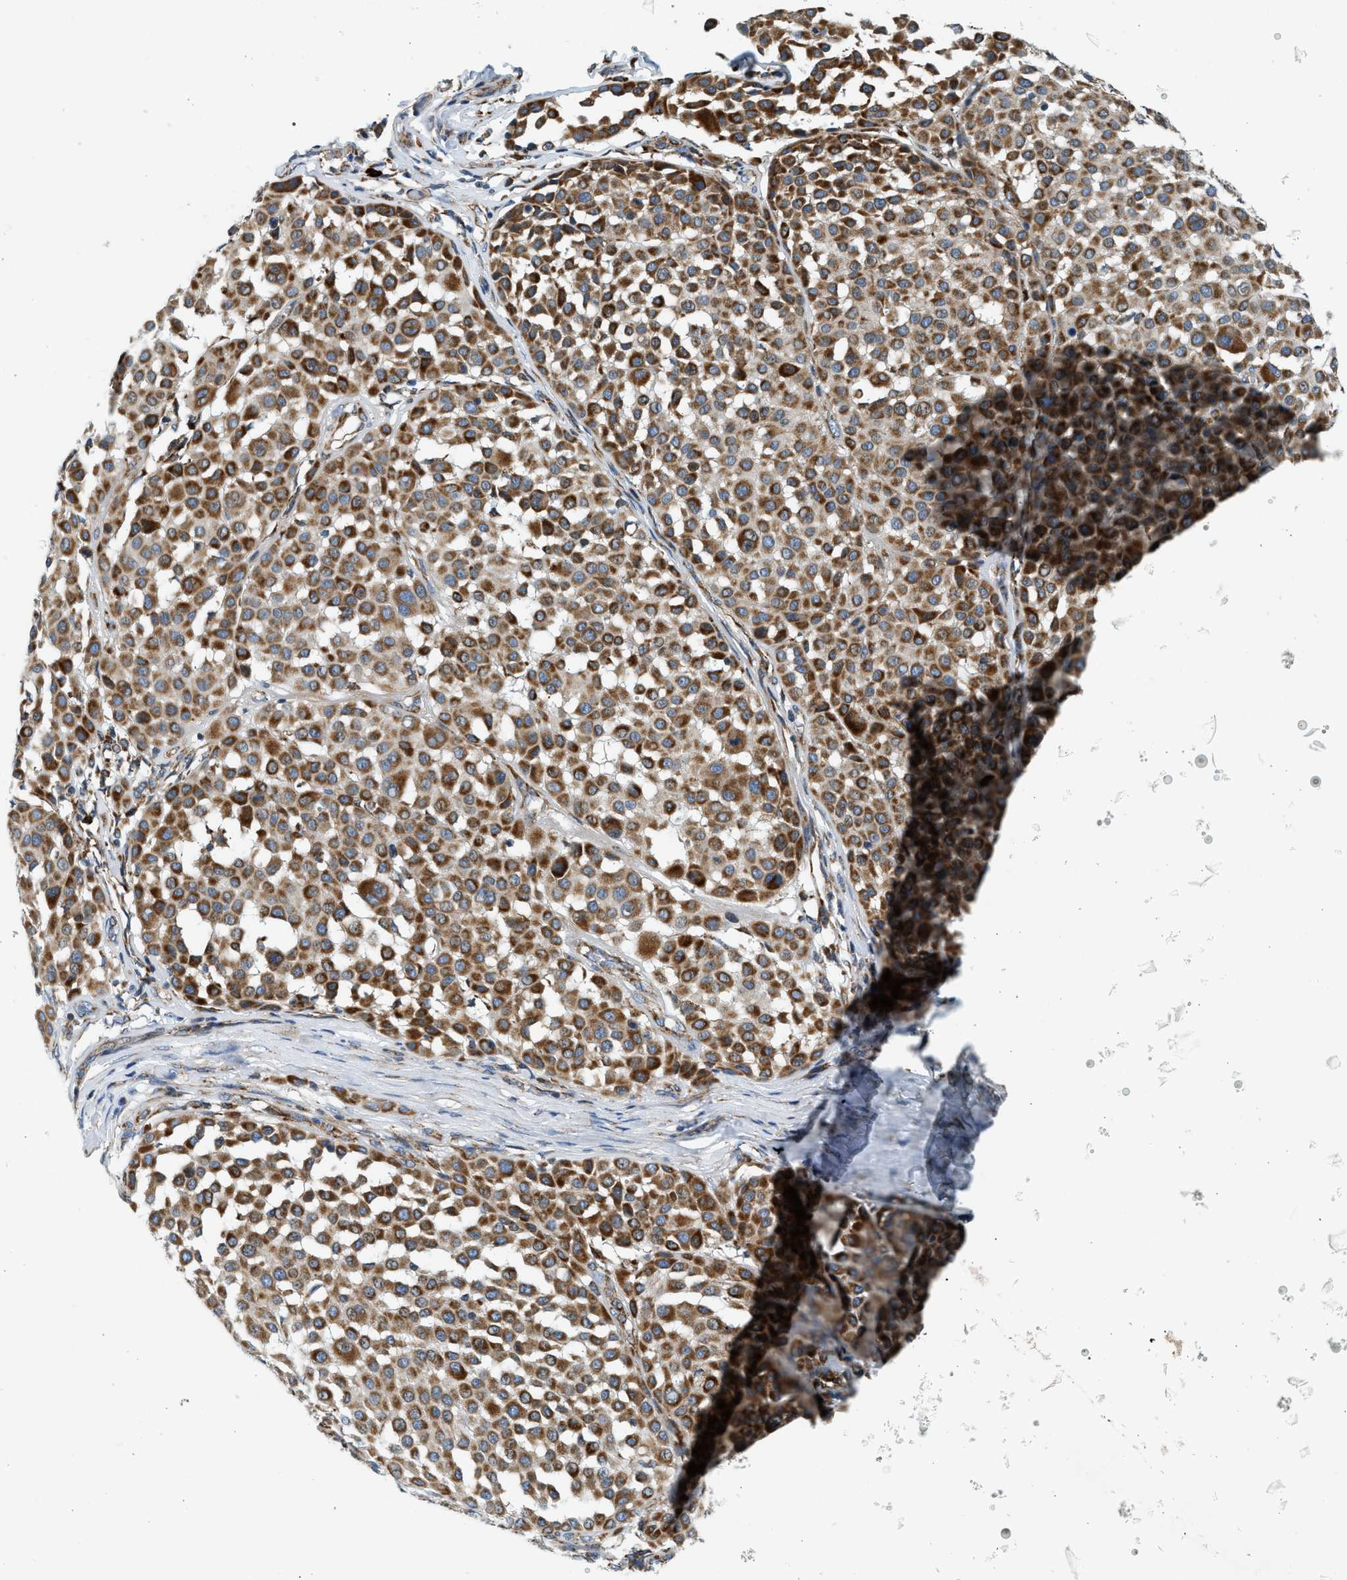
{"staining": {"intensity": "strong", "quantity": ">75%", "location": "cytoplasmic/membranous"}, "tissue": "melanoma", "cell_type": "Tumor cells", "image_type": "cancer", "snomed": [{"axis": "morphology", "description": "Malignant melanoma, Metastatic site"}, {"axis": "topography", "description": "Soft tissue"}], "caption": "Melanoma stained with DAB (3,3'-diaminobenzidine) IHC demonstrates high levels of strong cytoplasmic/membranous staining in about >75% of tumor cells. Nuclei are stained in blue.", "gene": "KCNMB3", "patient": {"sex": "male", "age": 41}}